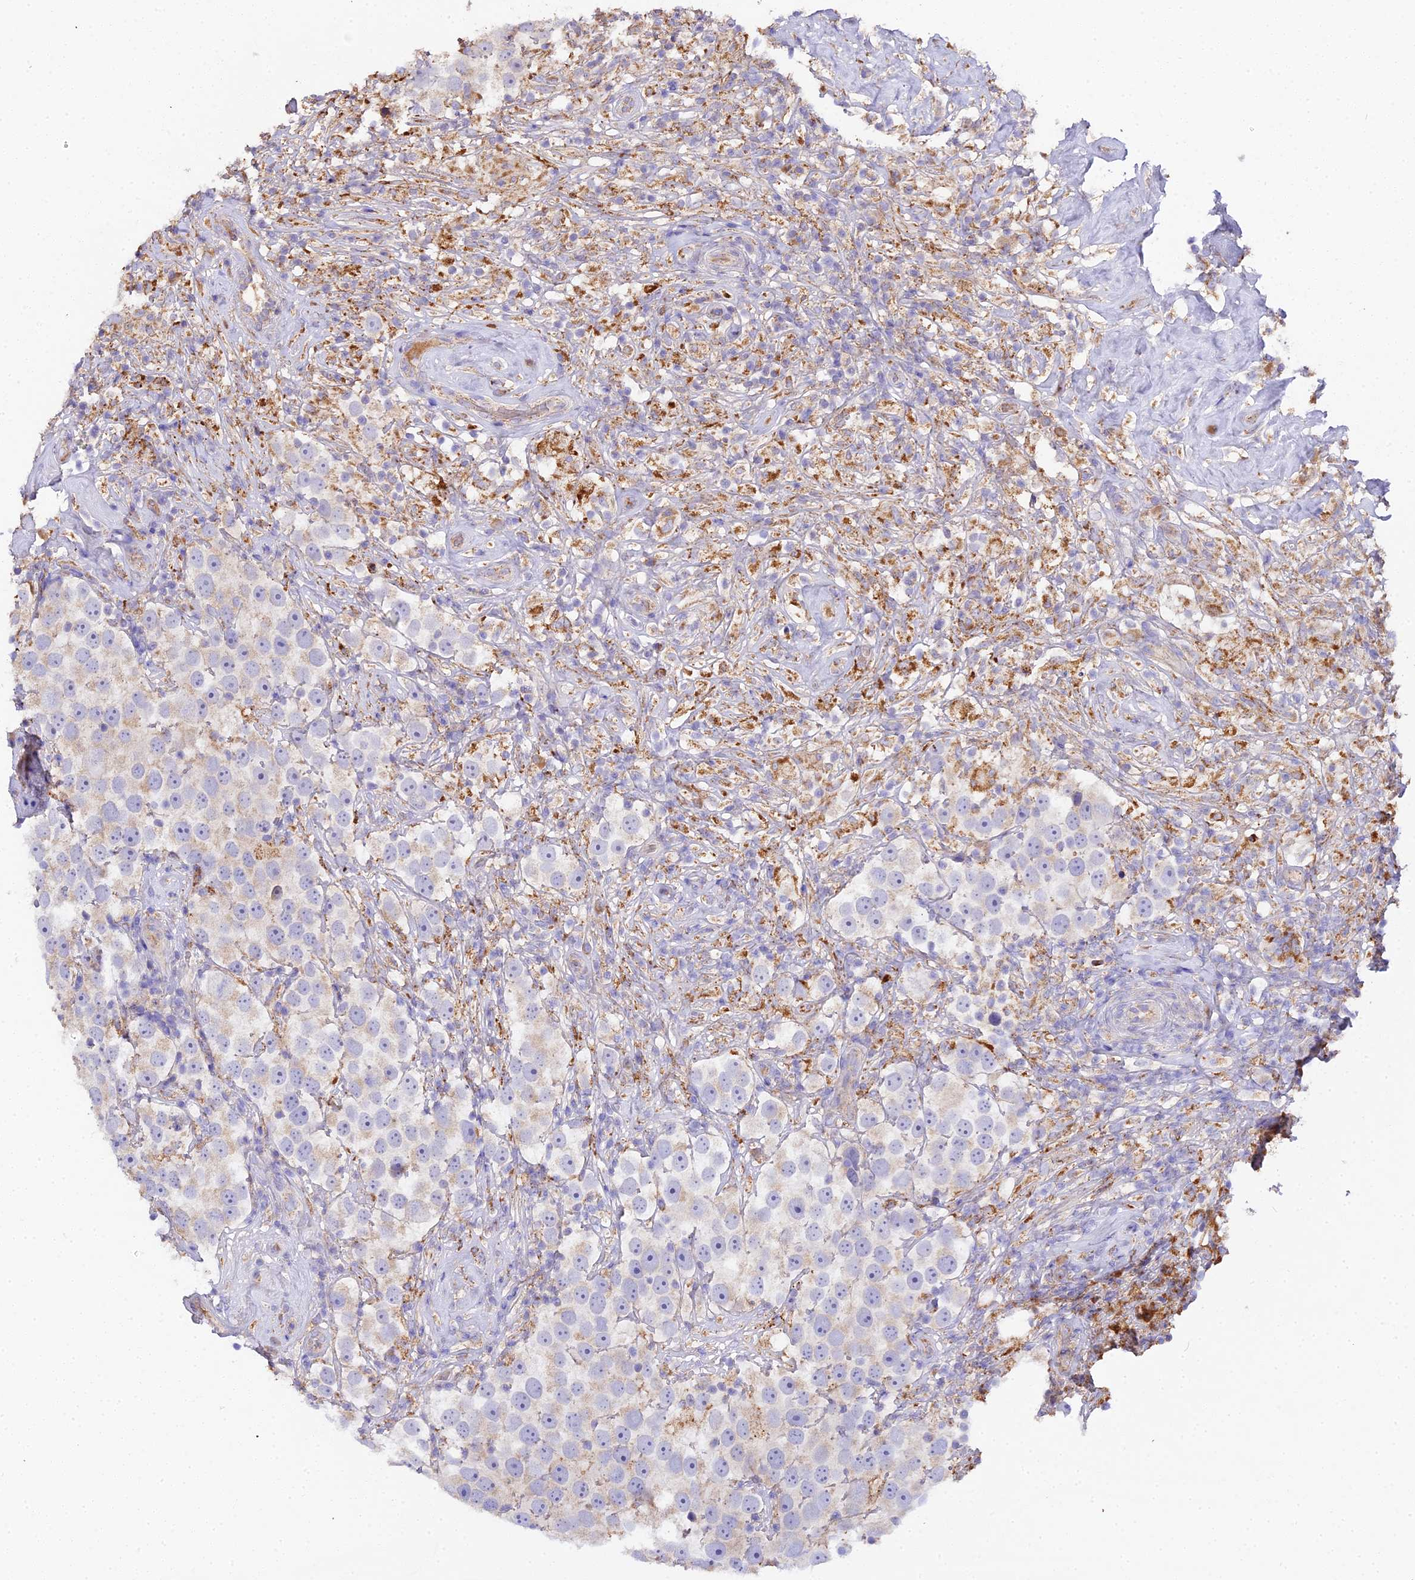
{"staining": {"intensity": "moderate", "quantity": "<25%", "location": "cytoplasmic/membranous"}, "tissue": "testis cancer", "cell_type": "Tumor cells", "image_type": "cancer", "snomed": [{"axis": "morphology", "description": "Seminoma, NOS"}, {"axis": "topography", "description": "Testis"}], "caption": "A brown stain highlights moderate cytoplasmic/membranous positivity of a protein in testis cancer tumor cells. (DAB IHC, brown staining for protein, blue staining for nuclei).", "gene": "SCX", "patient": {"sex": "male", "age": 49}}